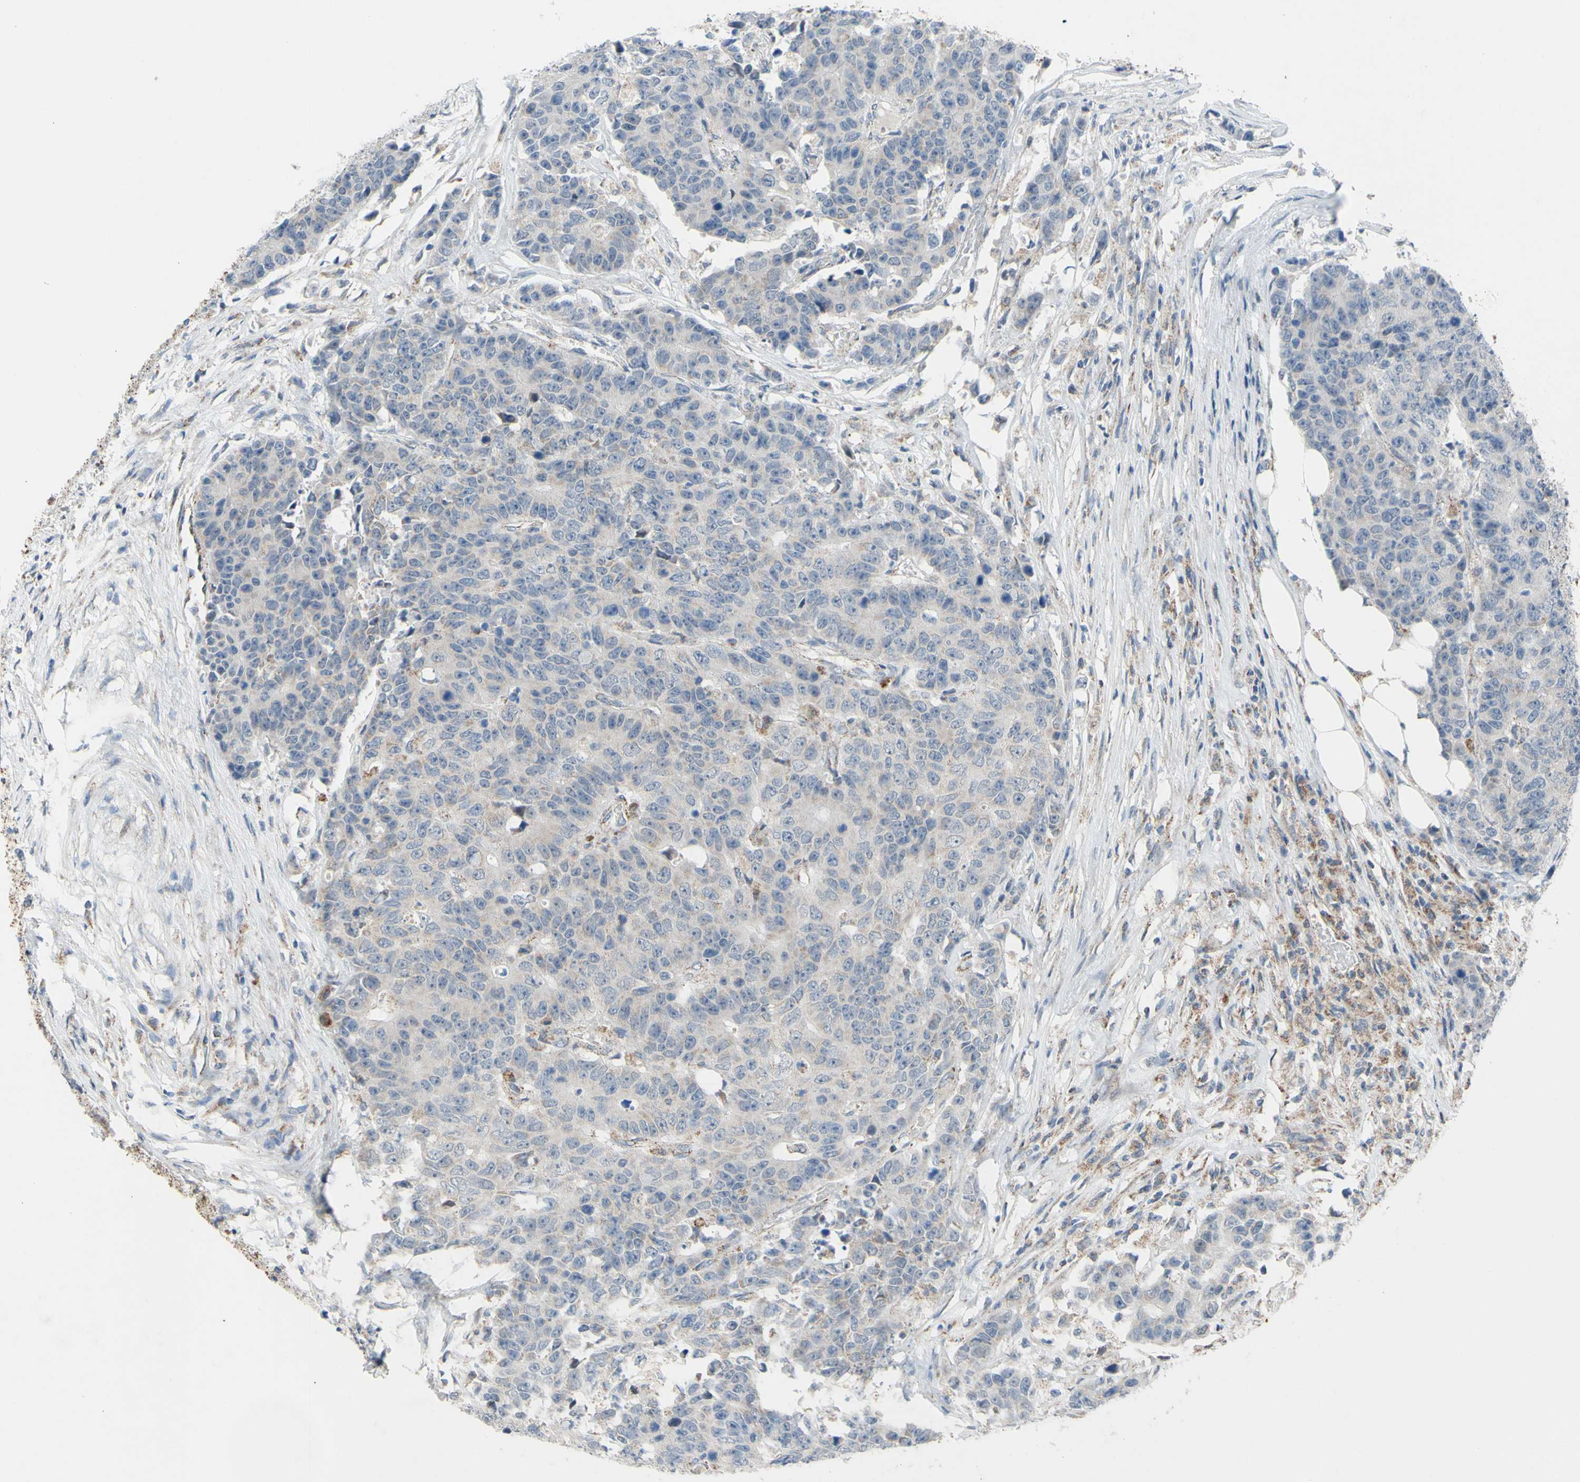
{"staining": {"intensity": "weak", "quantity": "25%-75%", "location": "cytoplasmic/membranous"}, "tissue": "colorectal cancer", "cell_type": "Tumor cells", "image_type": "cancer", "snomed": [{"axis": "morphology", "description": "Adenocarcinoma, NOS"}, {"axis": "topography", "description": "Colon"}], "caption": "Weak cytoplasmic/membranous staining for a protein is seen in about 25%-75% of tumor cells of colorectal cancer (adenocarcinoma) using immunohistochemistry.", "gene": "GLT8D1", "patient": {"sex": "female", "age": 86}}